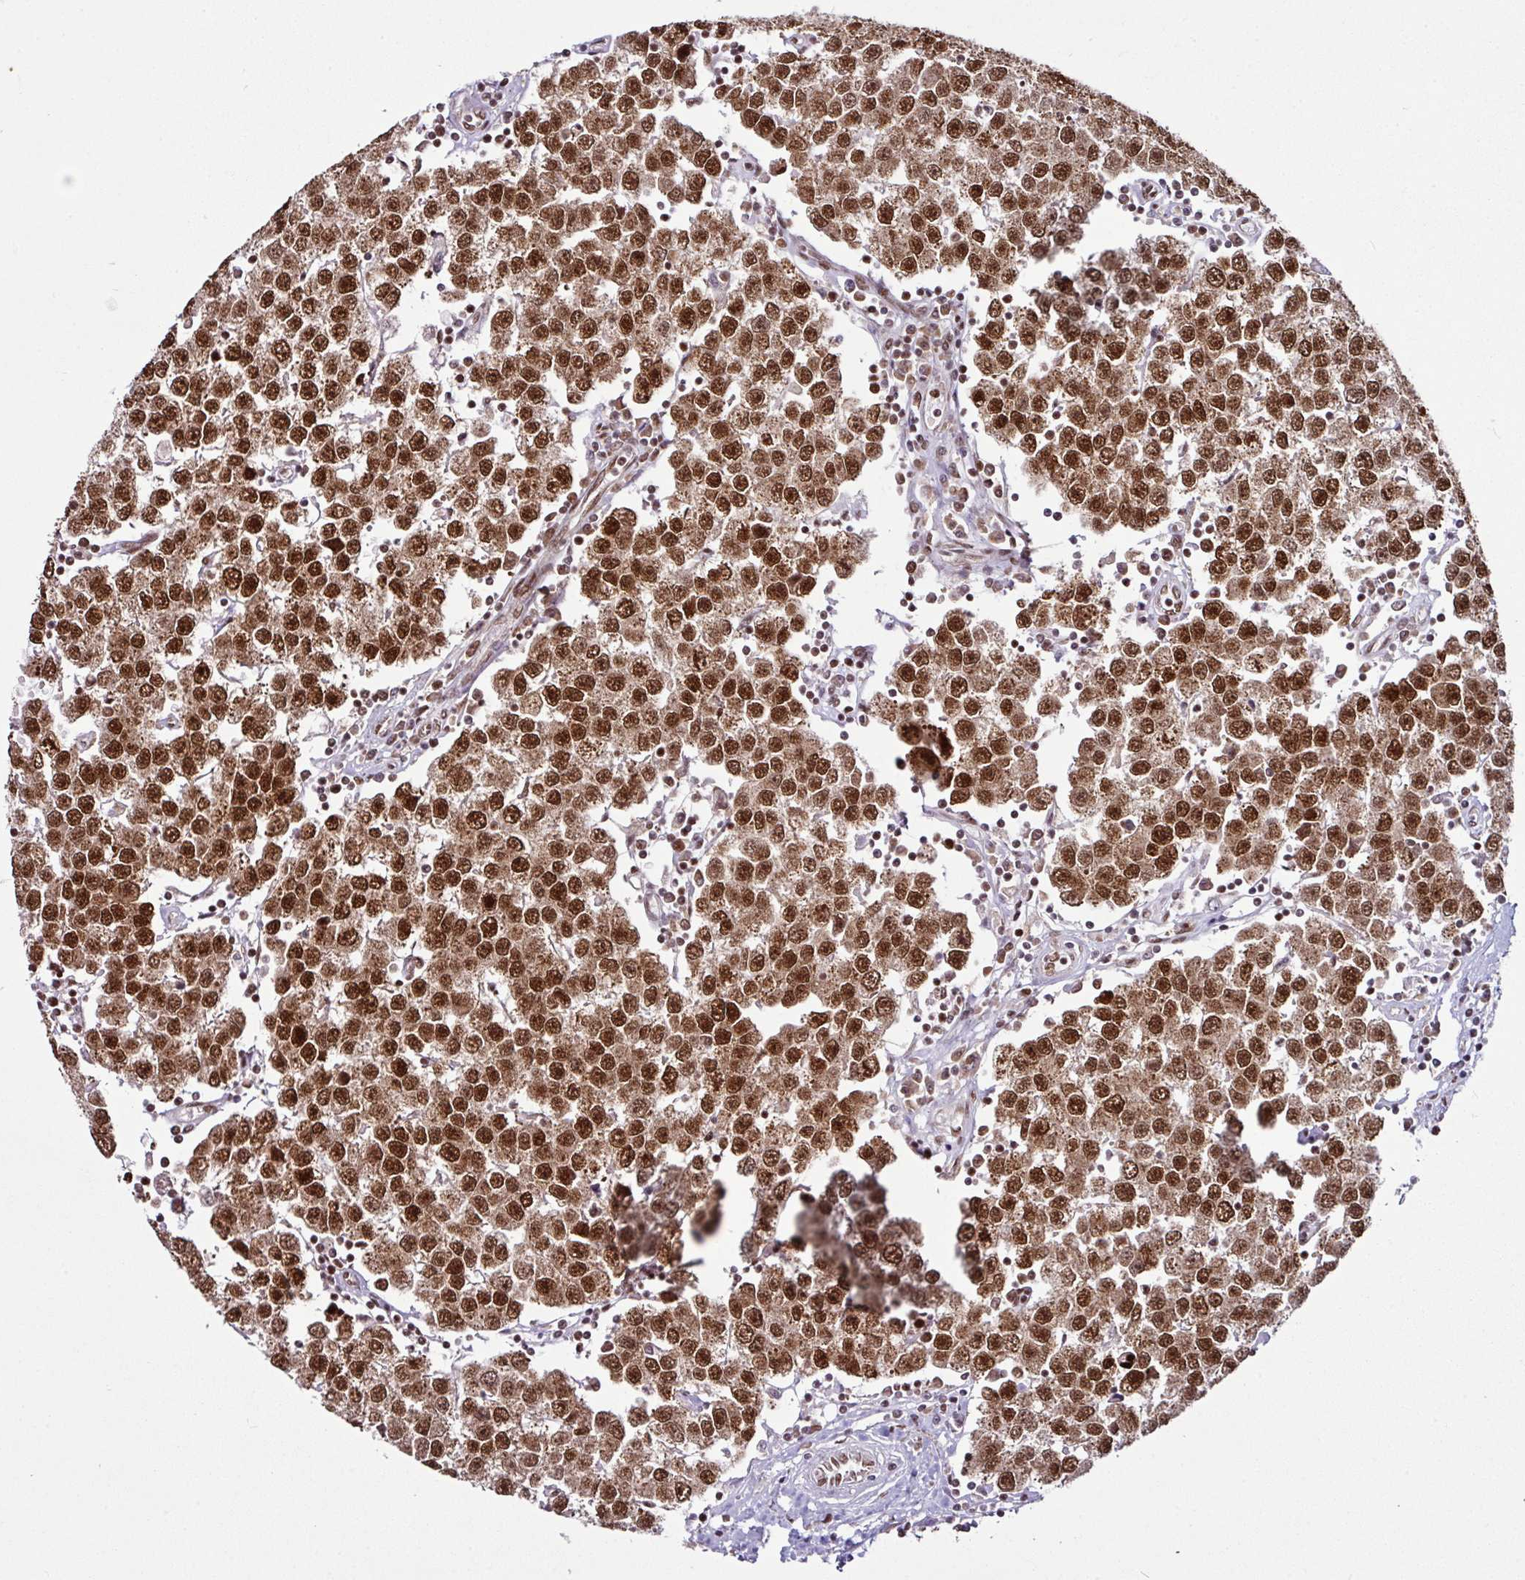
{"staining": {"intensity": "strong", "quantity": ">75%", "location": "cytoplasmic/membranous,nuclear"}, "tissue": "testis cancer", "cell_type": "Tumor cells", "image_type": "cancer", "snomed": [{"axis": "morphology", "description": "Seminoma, NOS"}, {"axis": "topography", "description": "Testis"}], "caption": "Testis seminoma stained with immunohistochemistry (IHC) demonstrates strong cytoplasmic/membranous and nuclear staining in about >75% of tumor cells.", "gene": "MORF4L2", "patient": {"sex": "male", "age": 34}}